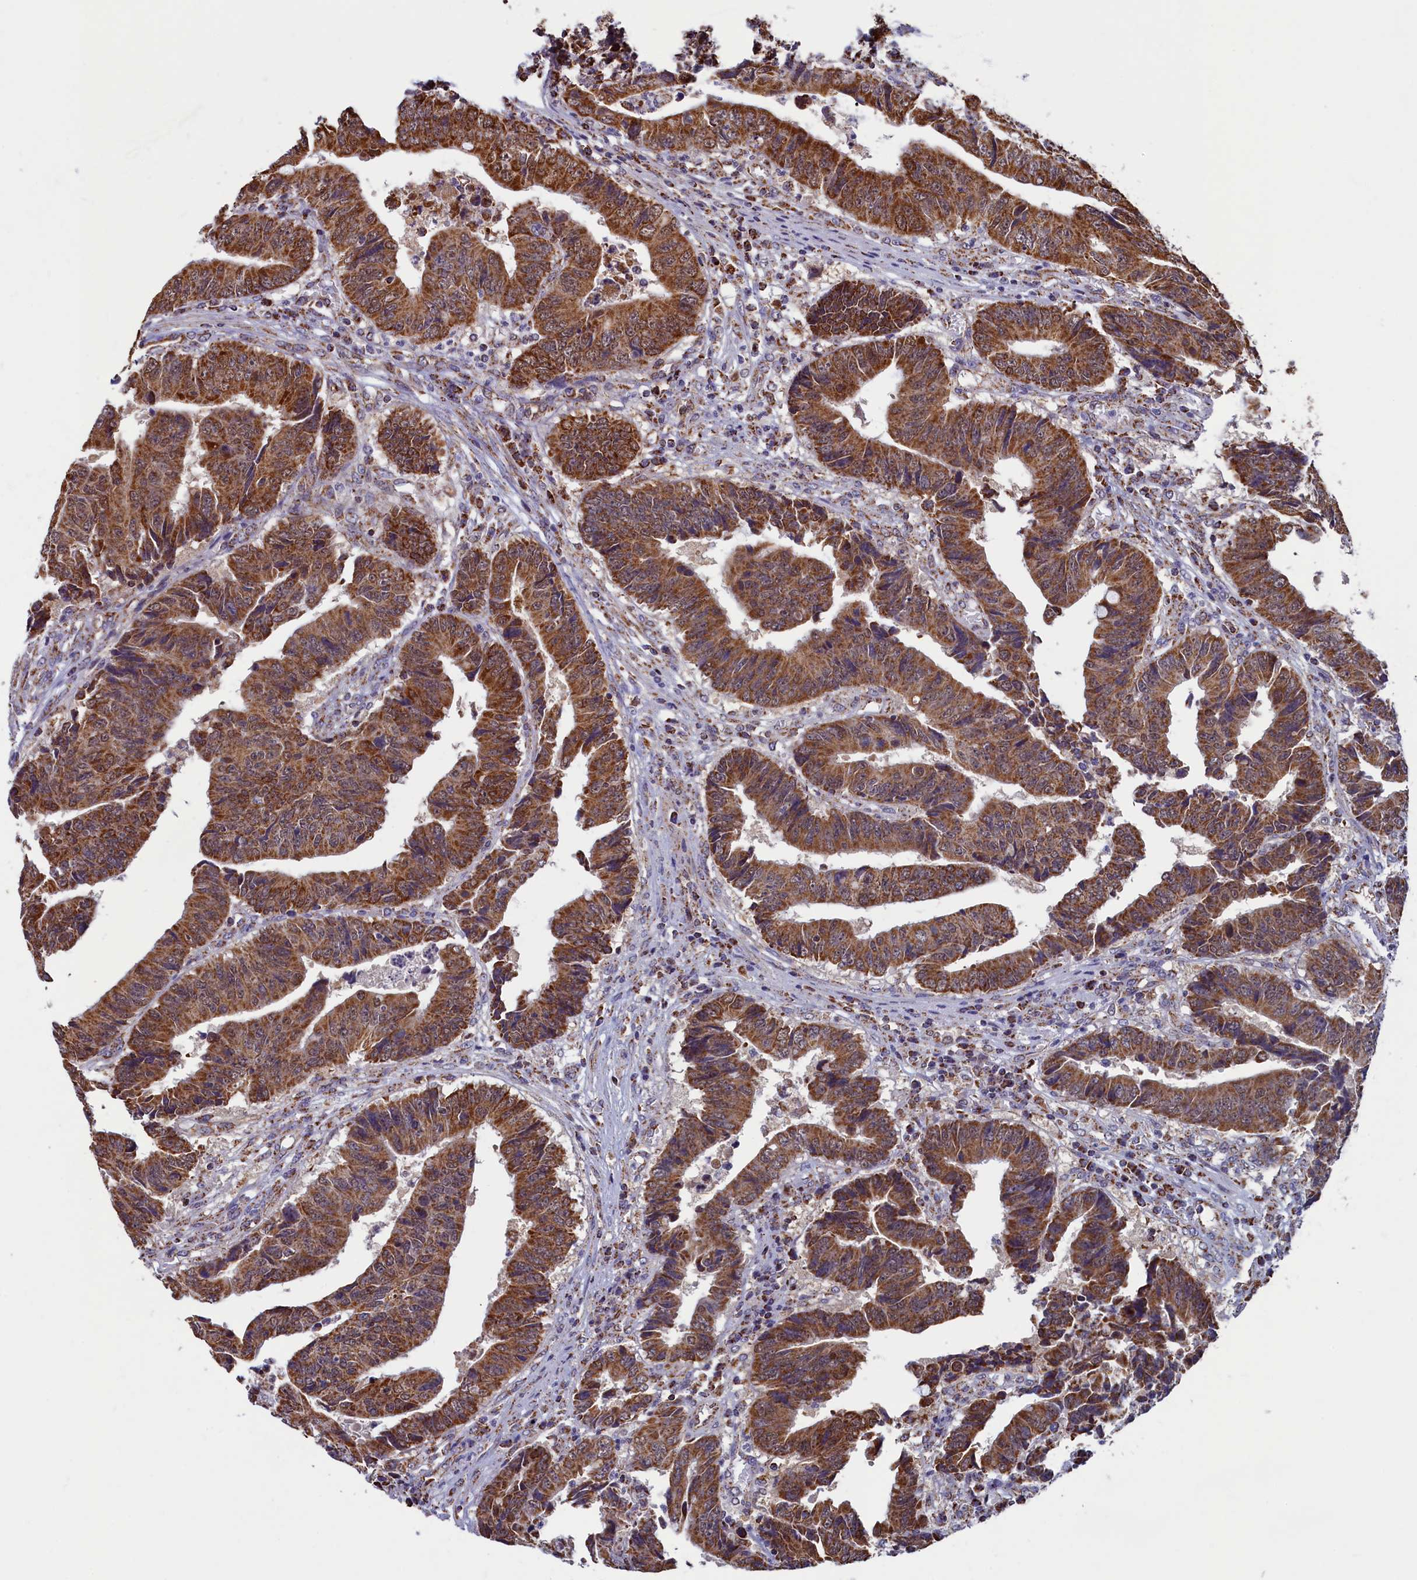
{"staining": {"intensity": "strong", "quantity": ">75%", "location": "cytoplasmic/membranous"}, "tissue": "colorectal cancer", "cell_type": "Tumor cells", "image_type": "cancer", "snomed": [{"axis": "morphology", "description": "Adenocarcinoma, NOS"}, {"axis": "topography", "description": "Rectum"}], "caption": "A high-resolution micrograph shows immunohistochemistry staining of colorectal cancer, which shows strong cytoplasmic/membranous expression in approximately >75% of tumor cells.", "gene": "SPR", "patient": {"sex": "male", "age": 84}}